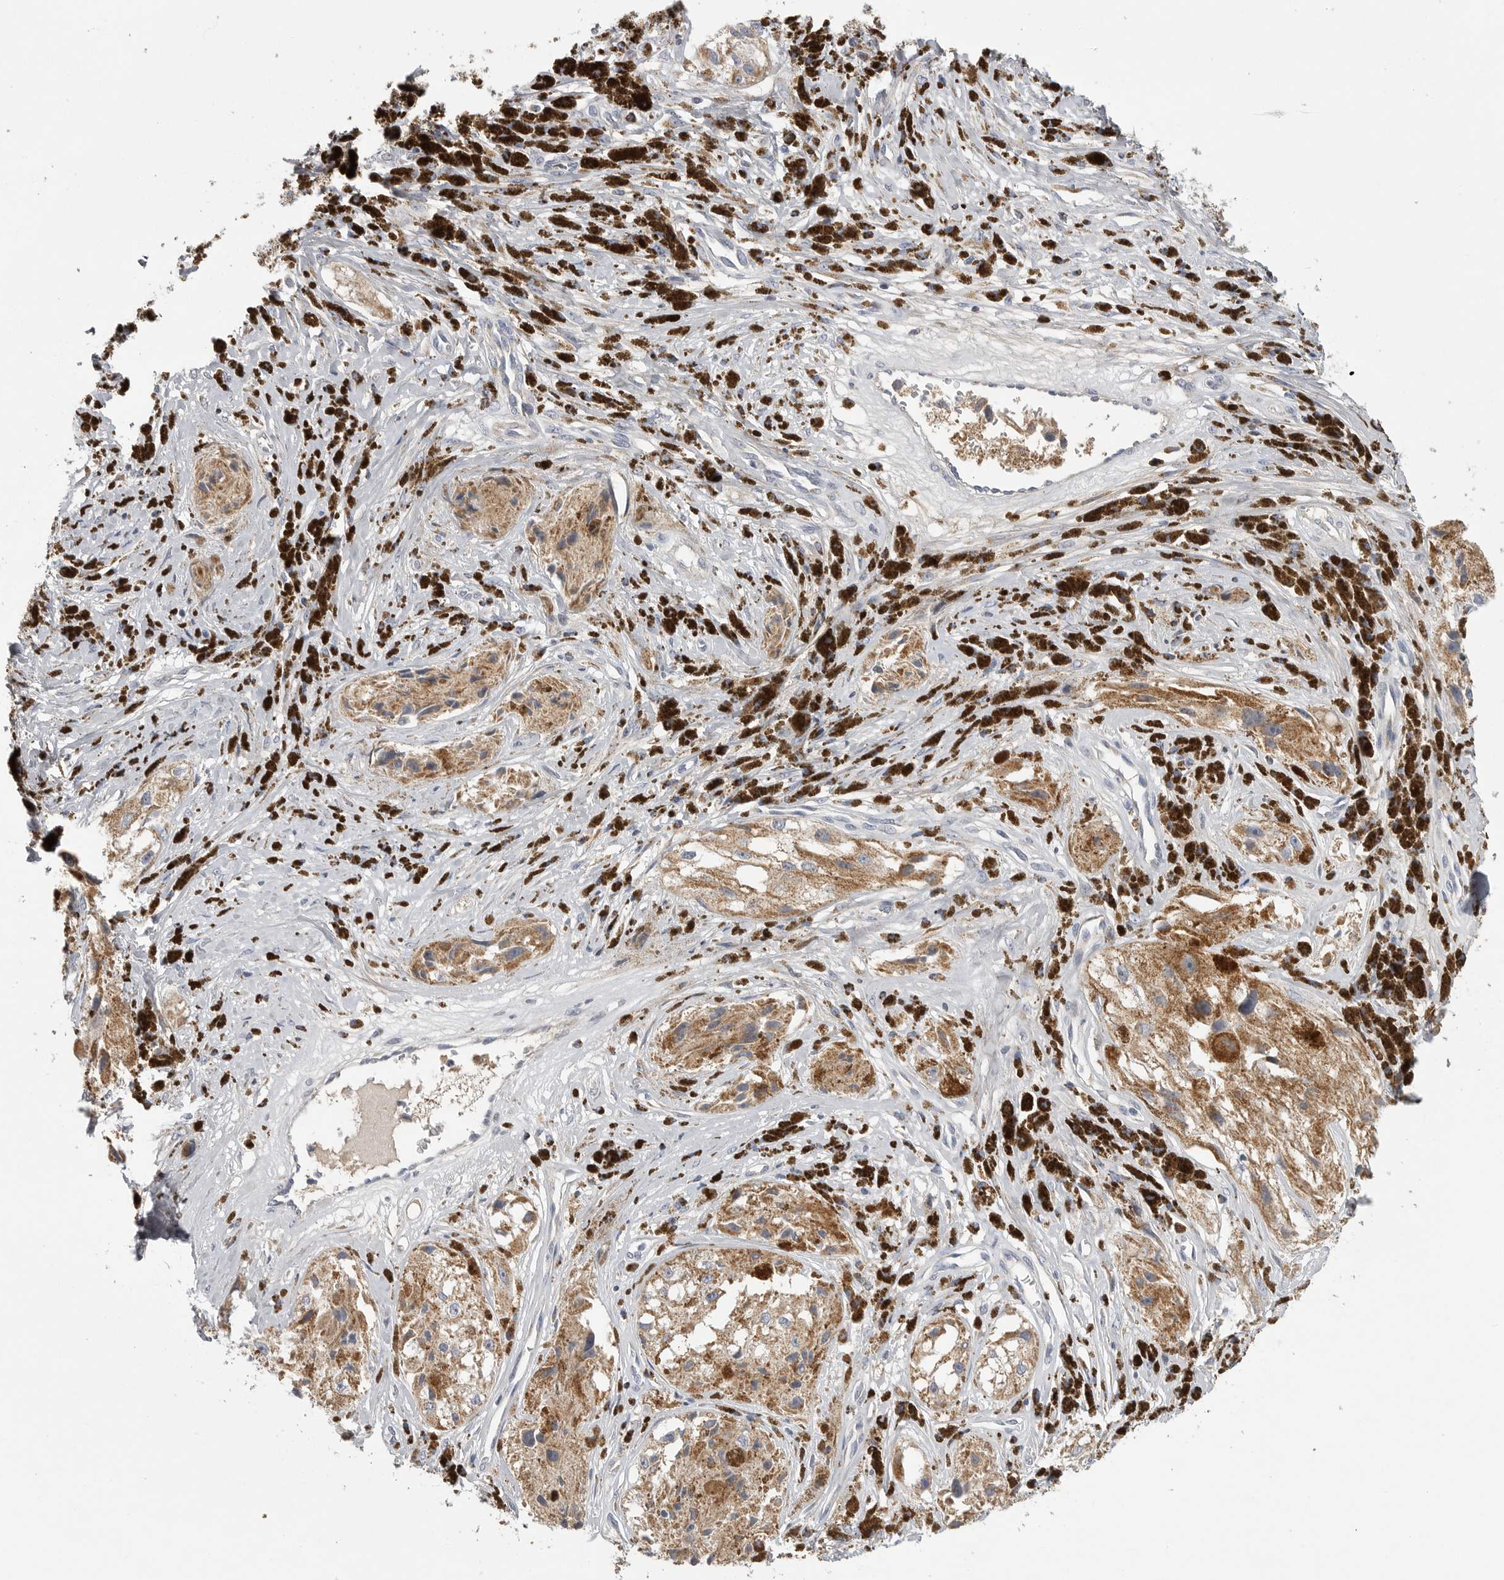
{"staining": {"intensity": "moderate", "quantity": ">75%", "location": "cytoplasmic/membranous"}, "tissue": "melanoma", "cell_type": "Tumor cells", "image_type": "cancer", "snomed": [{"axis": "morphology", "description": "Malignant melanoma, NOS"}, {"axis": "topography", "description": "Skin"}], "caption": "This photomicrograph reveals IHC staining of human malignant melanoma, with medium moderate cytoplasmic/membranous expression in approximately >75% of tumor cells.", "gene": "SDC3", "patient": {"sex": "male", "age": 88}}